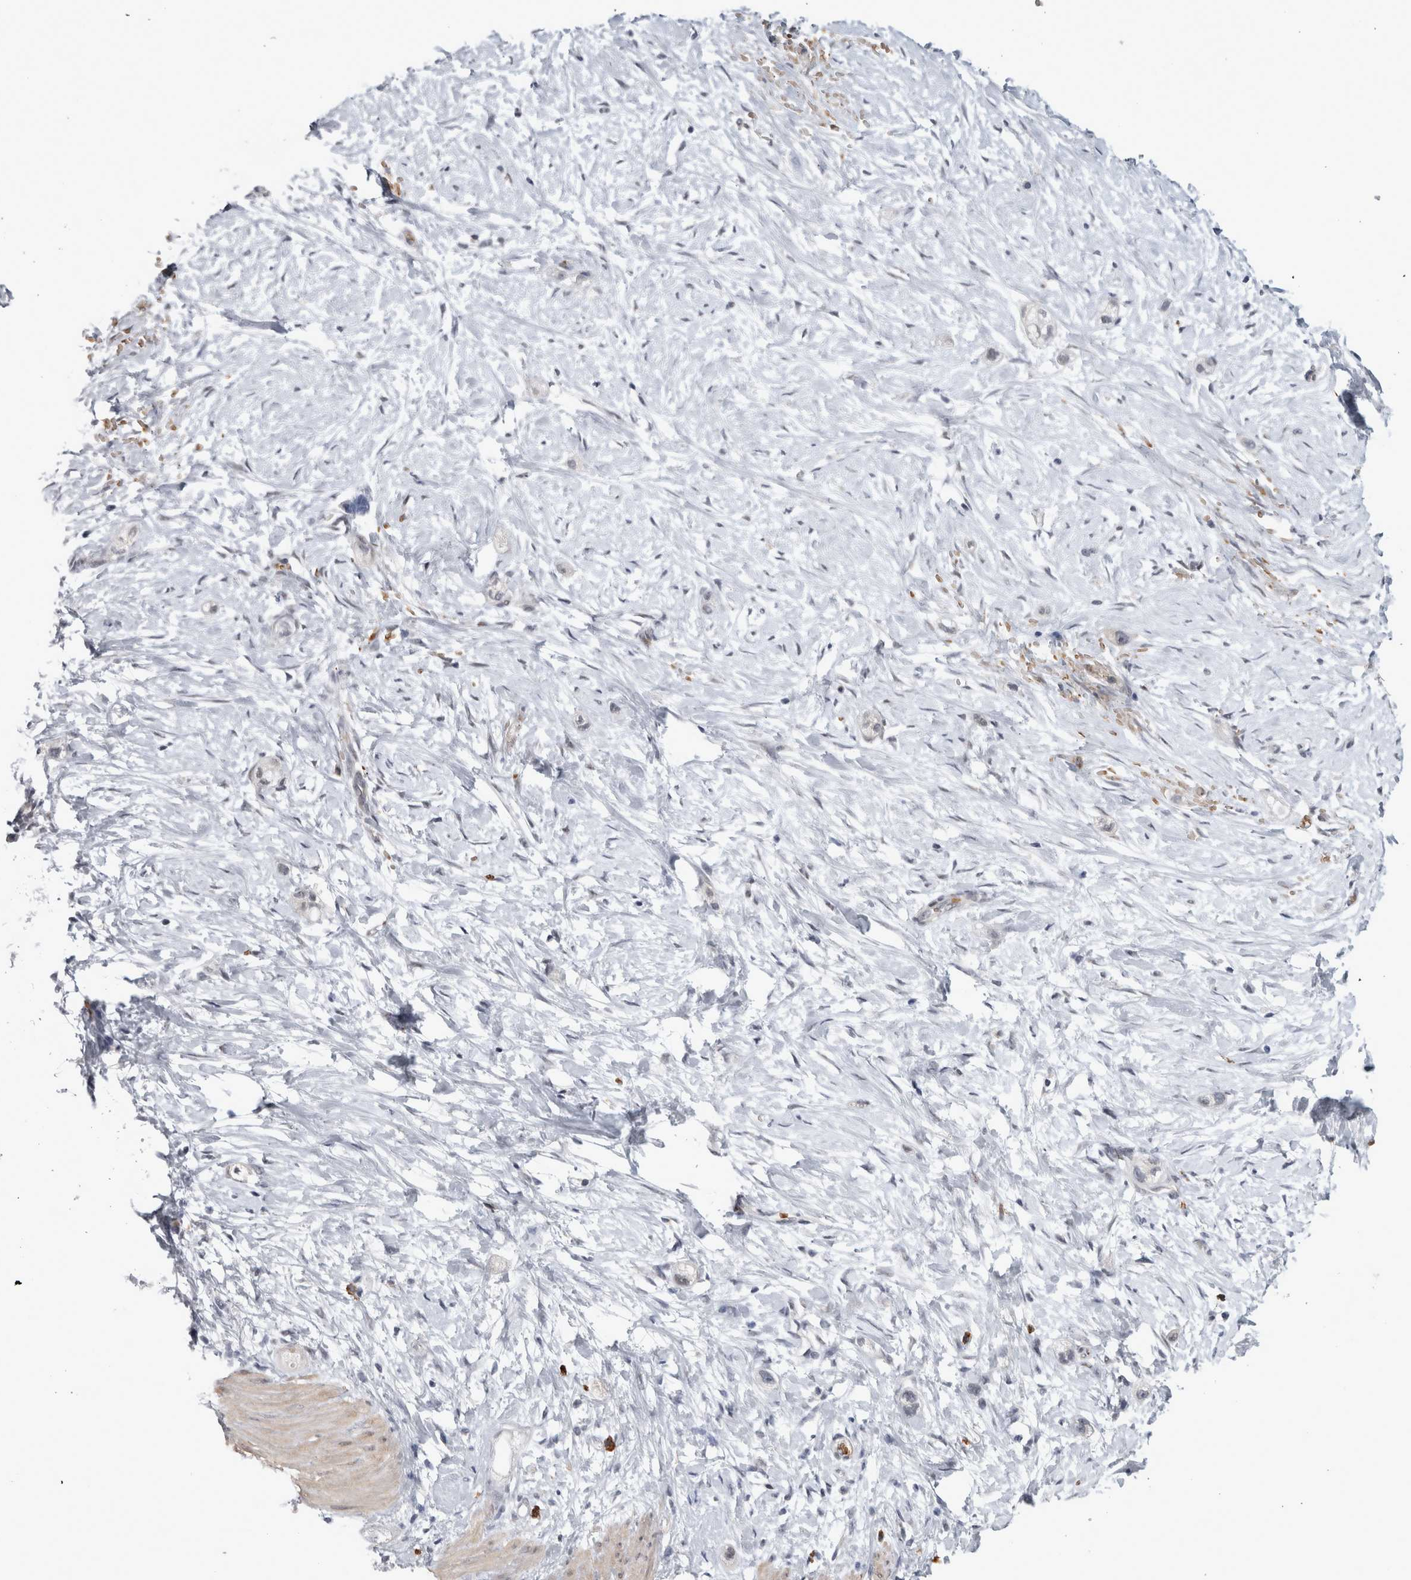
{"staining": {"intensity": "negative", "quantity": "none", "location": "none"}, "tissue": "stomach cancer", "cell_type": "Tumor cells", "image_type": "cancer", "snomed": [{"axis": "morphology", "description": "Adenocarcinoma, NOS"}, {"axis": "topography", "description": "Stomach"}, {"axis": "topography", "description": "Stomach, lower"}], "caption": "Protein analysis of adenocarcinoma (stomach) displays no significant positivity in tumor cells. Nuclei are stained in blue.", "gene": "PEBP4", "patient": {"sex": "female", "age": 48}}